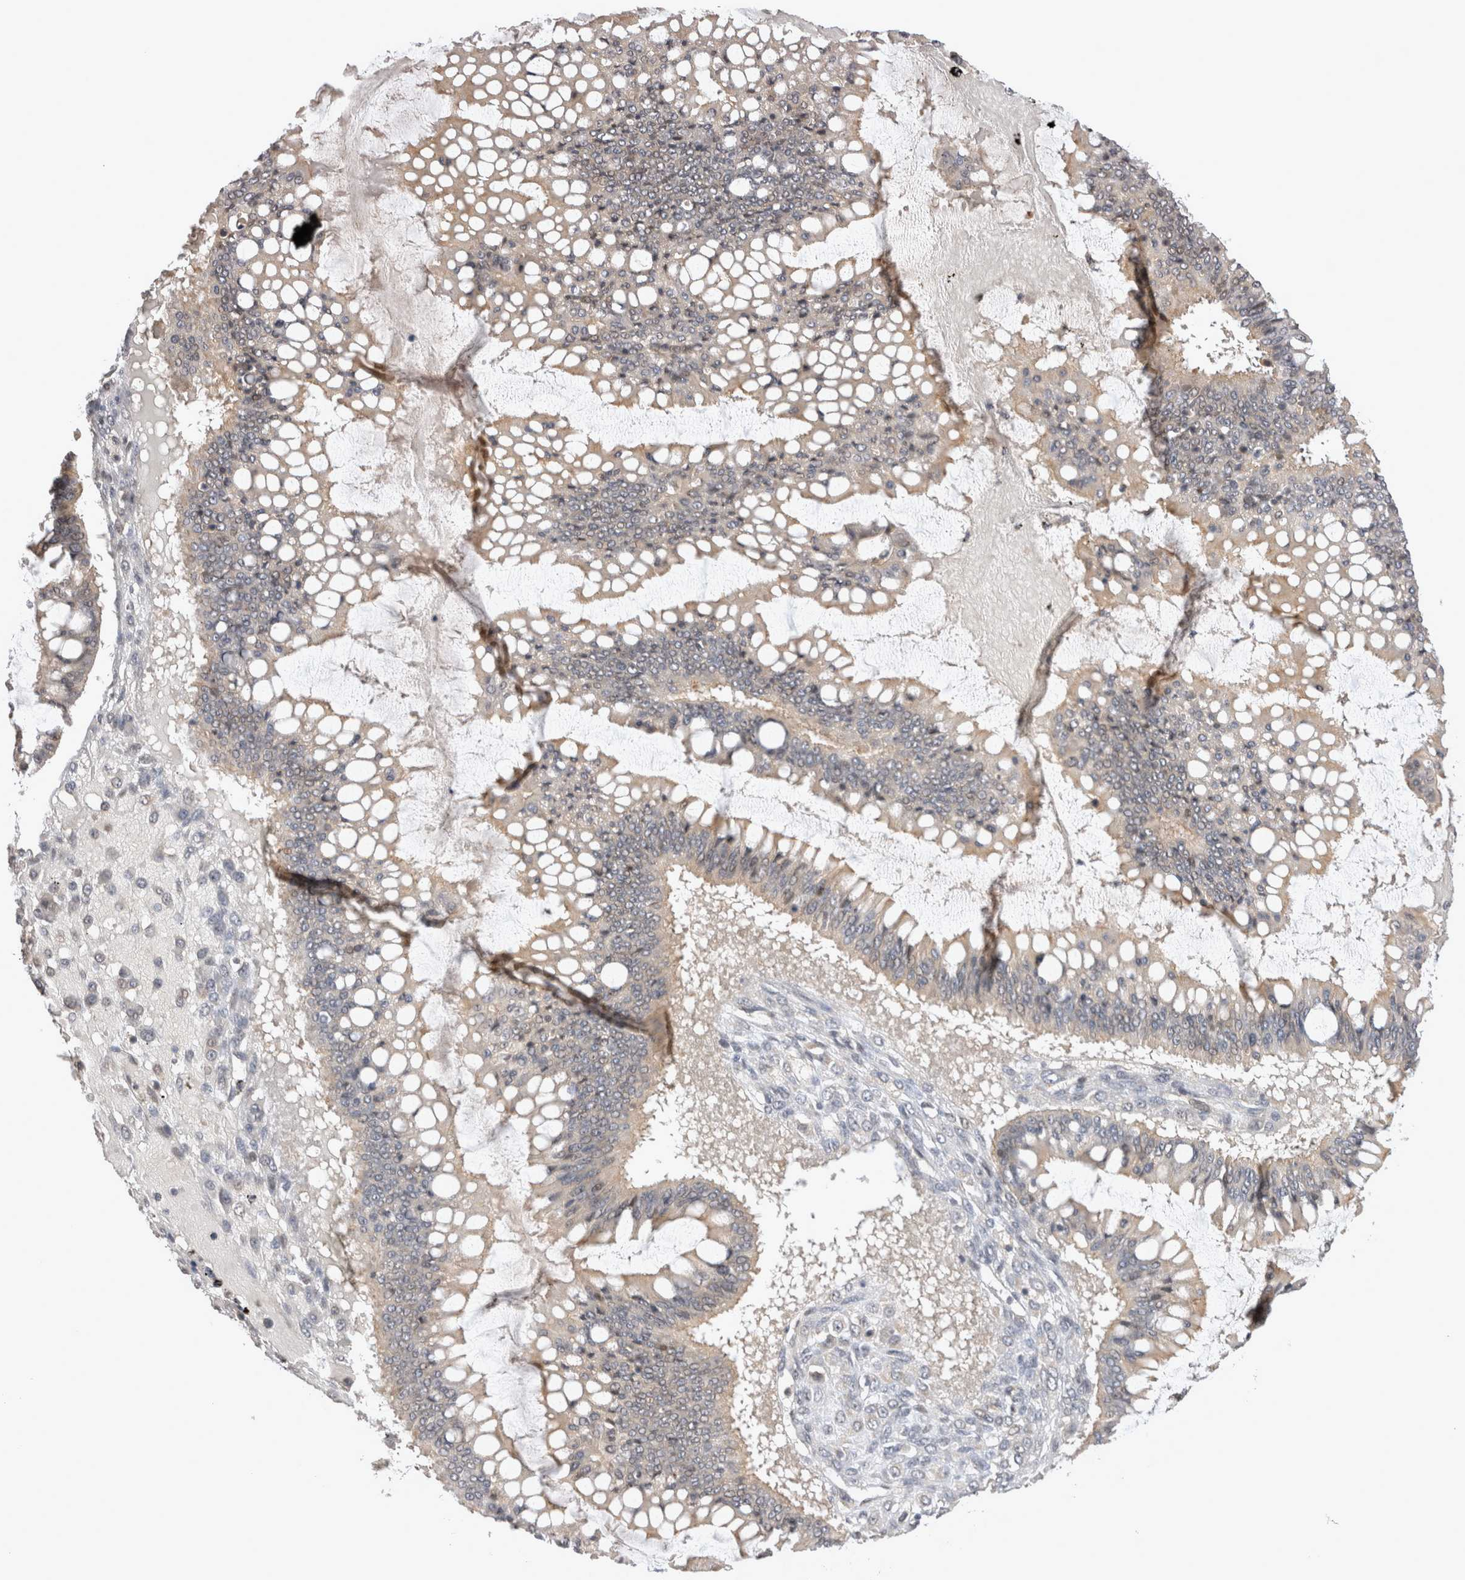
{"staining": {"intensity": "negative", "quantity": "none", "location": "none"}, "tissue": "ovarian cancer", "cell_type": "Tumor cells", "image_type": "cancer", "snomed": [{"axis": "morphology", "description": "Cystadenocarcinoma, mucinous, NOS"}, {"axis": "topography", "description": "Ovary"}], "caption": "Tumor cells are negative for protein expression in human ovarian mucinous cystadenocarcinoma. (Brightfield microscopy of DAB (3,3'-diaminobenzidine) immunohistochemistry (IHC) at high magnification).", "gene": "TMEM65", "patient": {"sex": "female", "age": 73}}